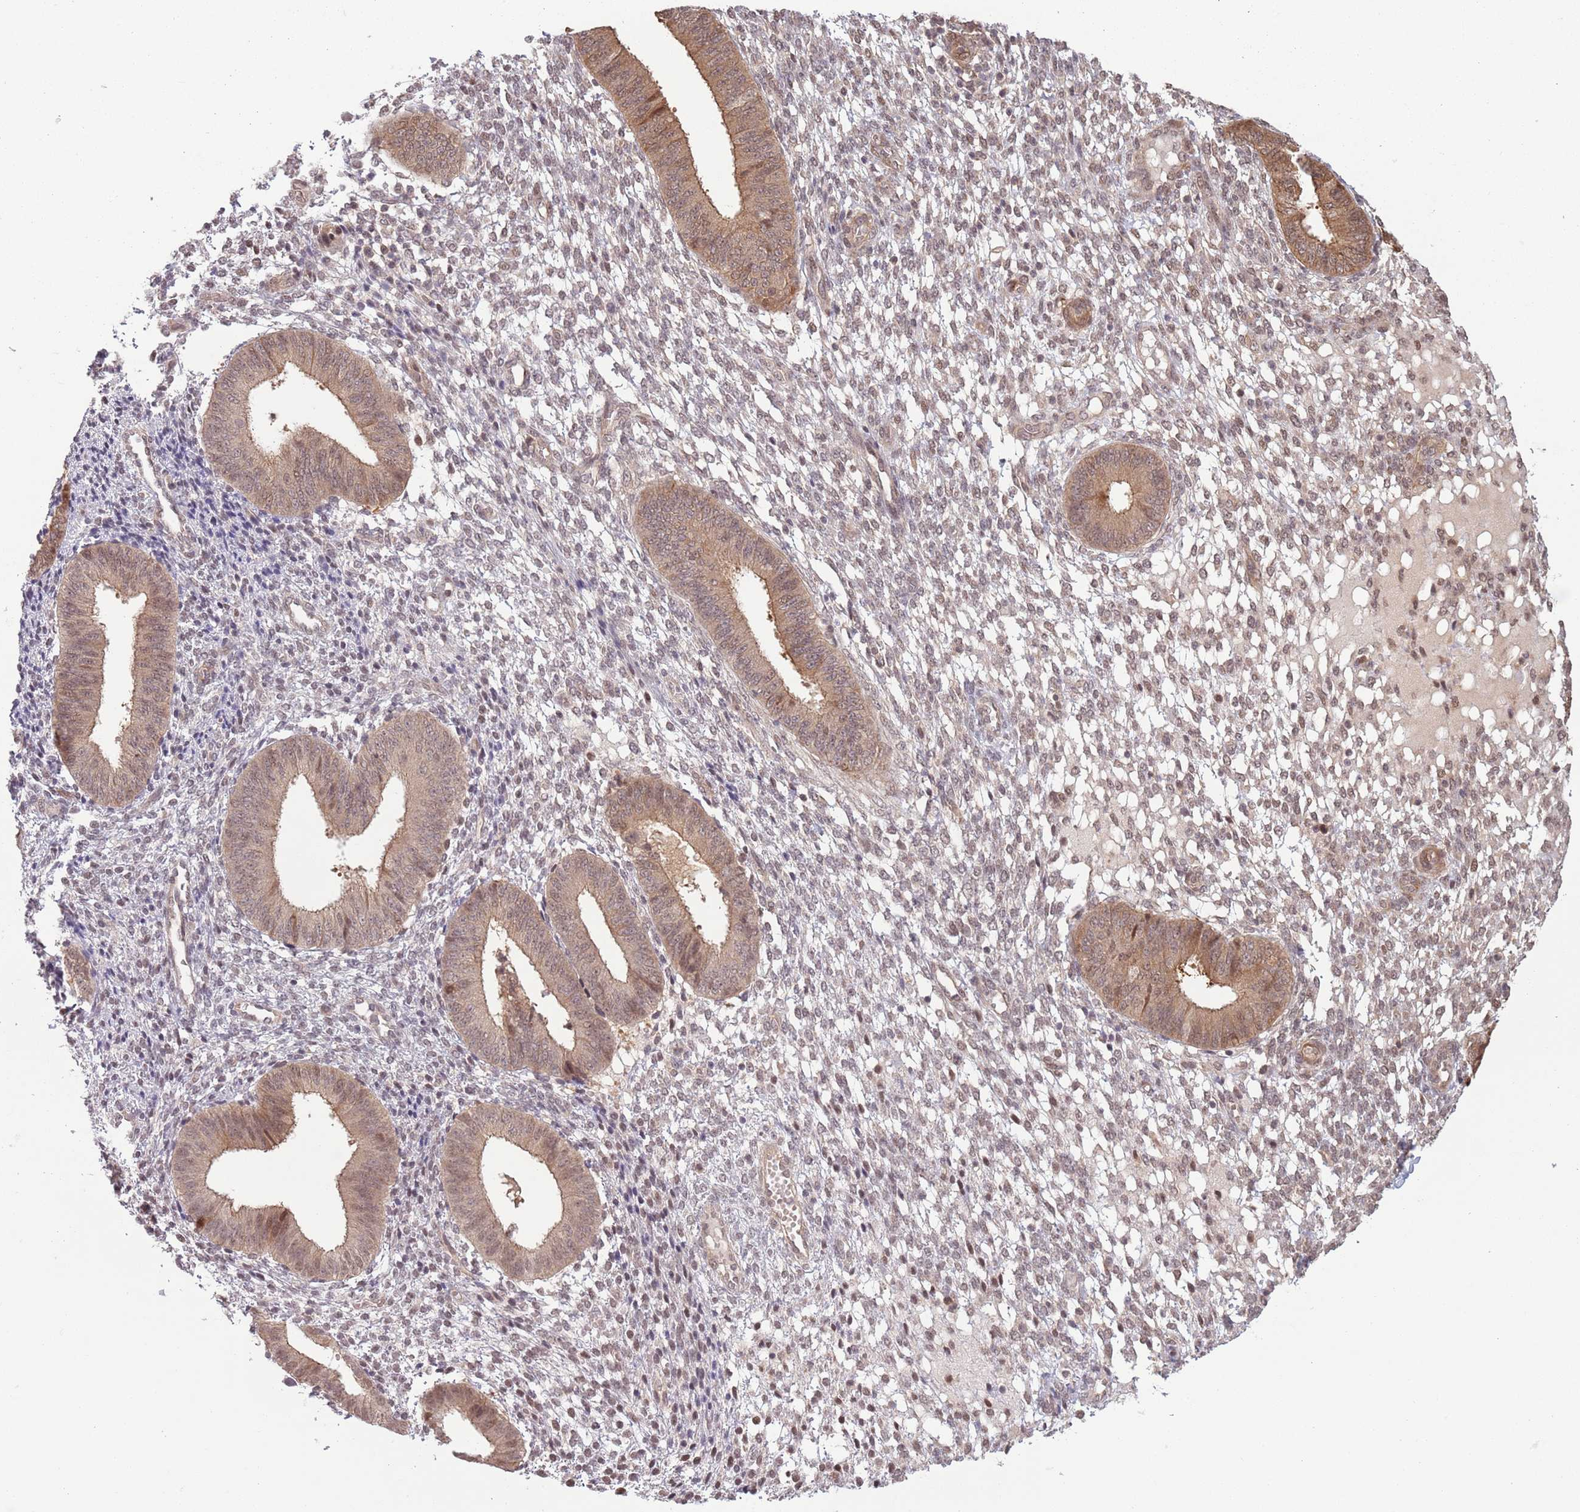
{"staining": {"intensity": "weak", "quantity": "25%-75%", "location": "nuclear"}, "tissue": "endometrium", "cell_type": "Cells in endometrial stroma", "image_type": "normal", "snomed": [{"axis": "morphology", "description": "Normal tissue, NOS"}, {"axis": "topography", "description": "Endometrium"}], "caption": "IHC photomicrograph of unremarkable endometrium: human endometrium stained using immunohistochemistry reveals low levels of weak protein expression localized specifically in the nuclear of cells in endometrial stroma, appearing as a nuclear brown color.", "gene": "CCDC154", "patient": {"sex": "female", "age": 49}}